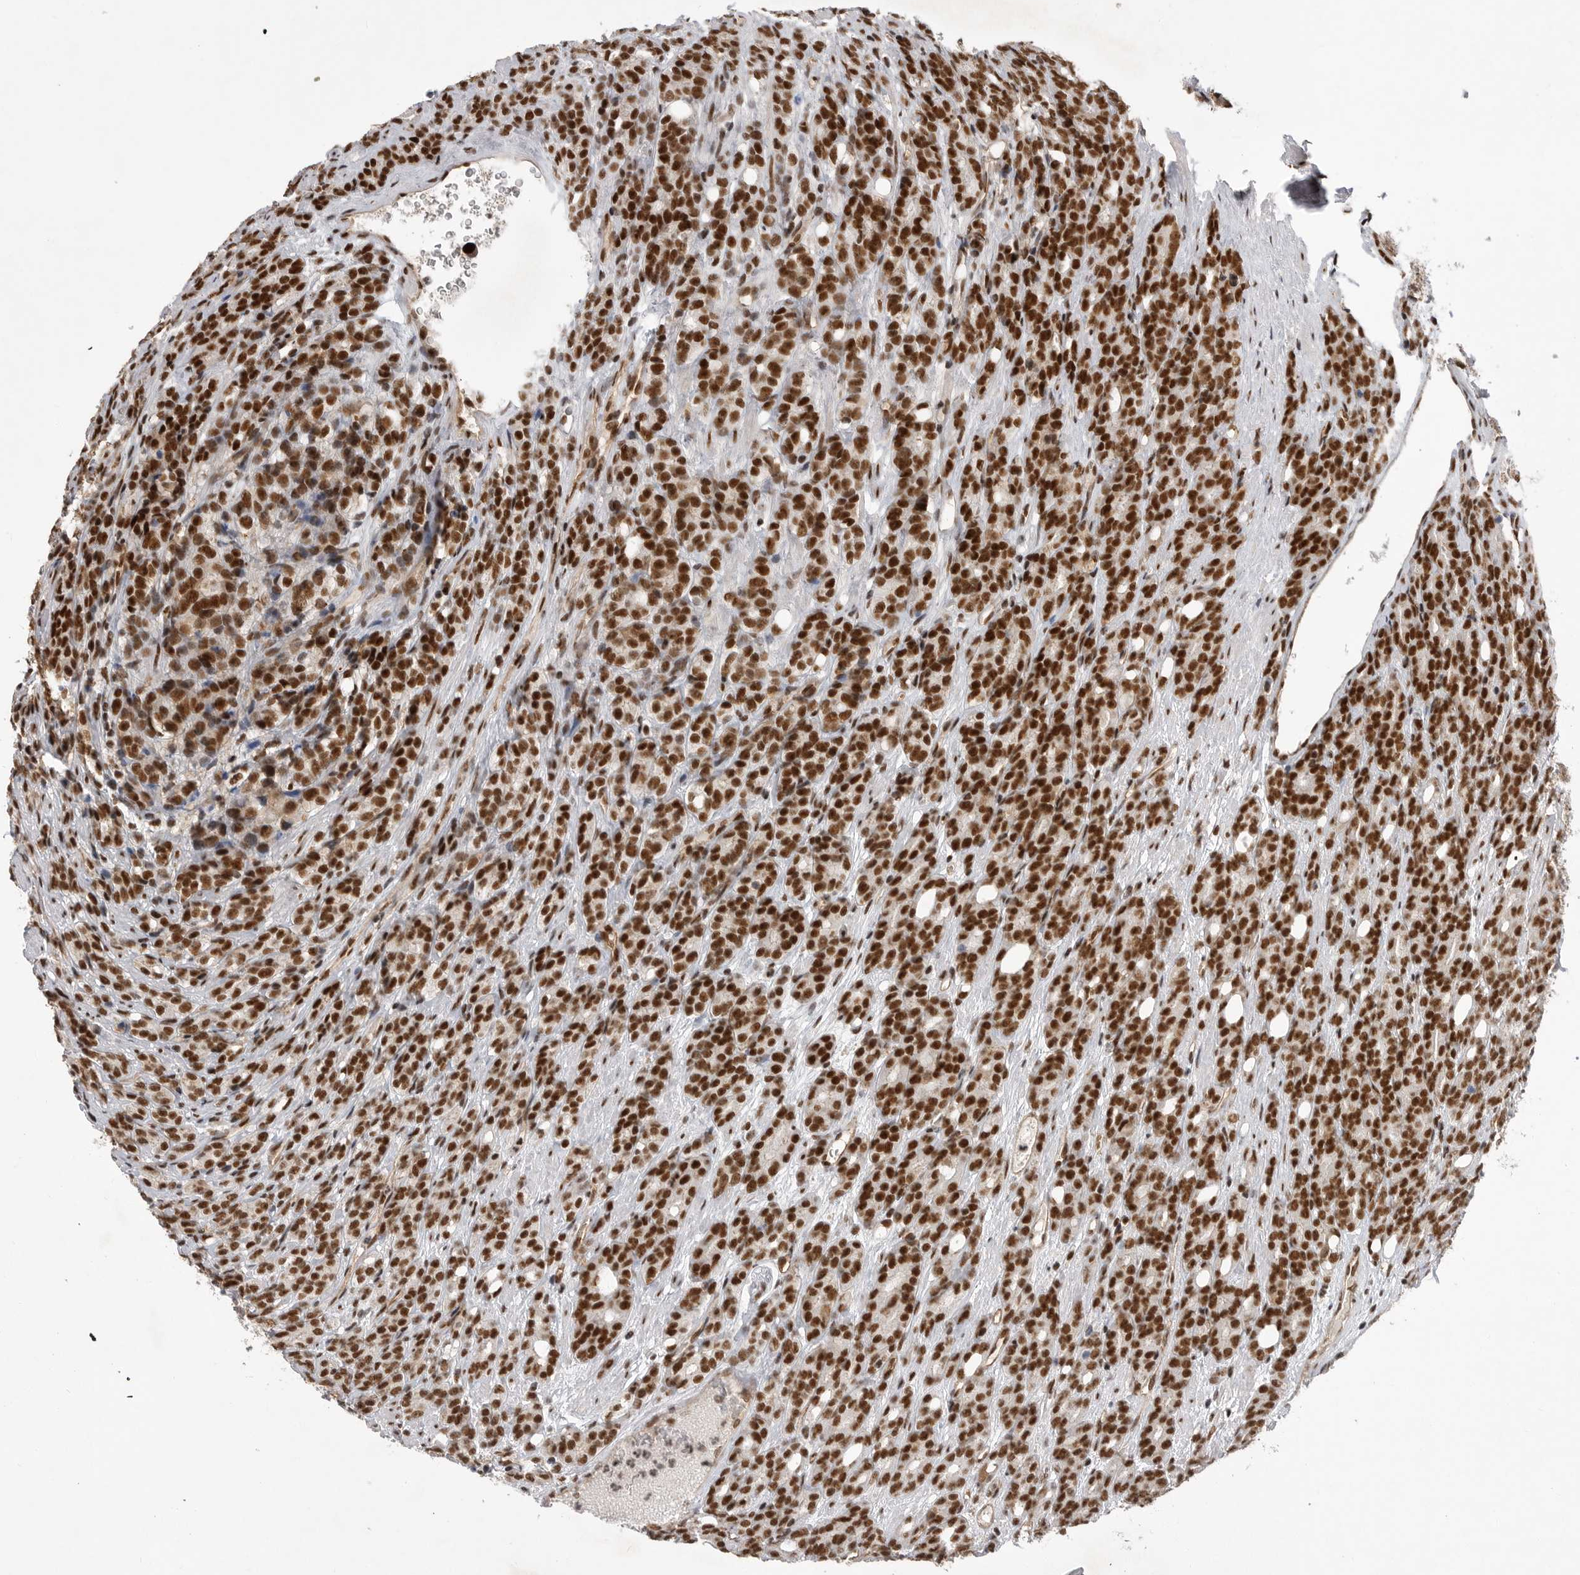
{"staining": {"intensity": "strong", "quantity": ">75%", "location": "nuclear"}, "tissue": "prostate cancer", "cell_type": "Tumor cells", "image_type": "cancer", "snomed": [{"axis": "morphology", "description": "Adenocarcinoma, High grade"}, {"axis": "topography", "description": "Prostate"}], "caption": "IHC of prostate cancer (high-grade adenocarcinoma) reveals high levels of strong nuclear staining in about >75% of tumor cells.", "gene": "PPP1R8", "patient": {"sex": "male", "age": 62}}